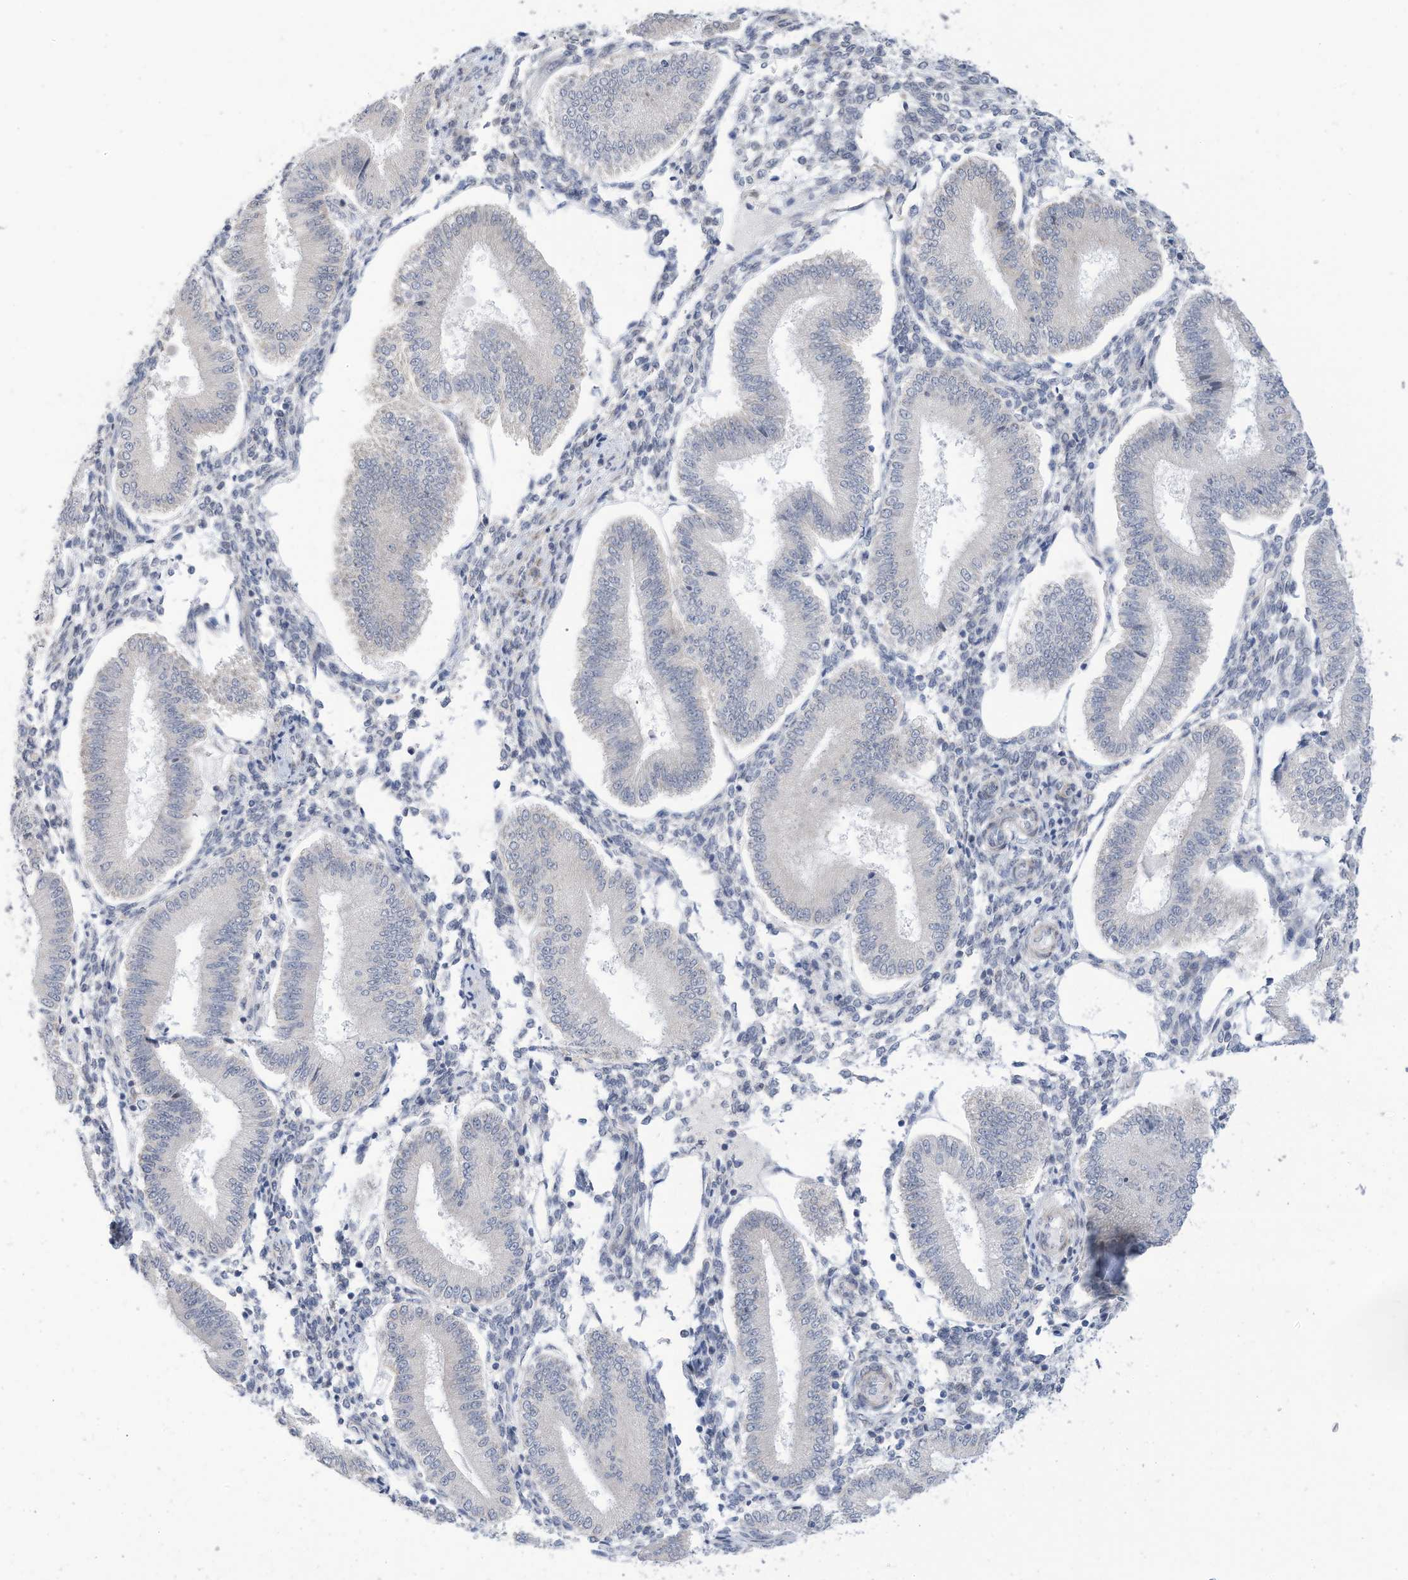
{"staining": {"intensity": "negative", "quantity": "none", "location": "none"}, "tissue": "endometrium", "cell_type": "Cells in endometrial stroma", "image_type": "normal", "snomed": [{"axis": "morphology", "description": "Normal tissue, NOS"}, {"axis": "topography", "description": "Endometrium"}], "caption": "The image demonstrates no staining of cells in endometrial stroma in unremarkable endometrium. (Stains: DAB immunohistochemistry with hematoxylin counter stain, Microscopy: brightfield microscopy at high magnification).", "gene": "ZNF292", "patient": {"sex": "female", "age": 39}}